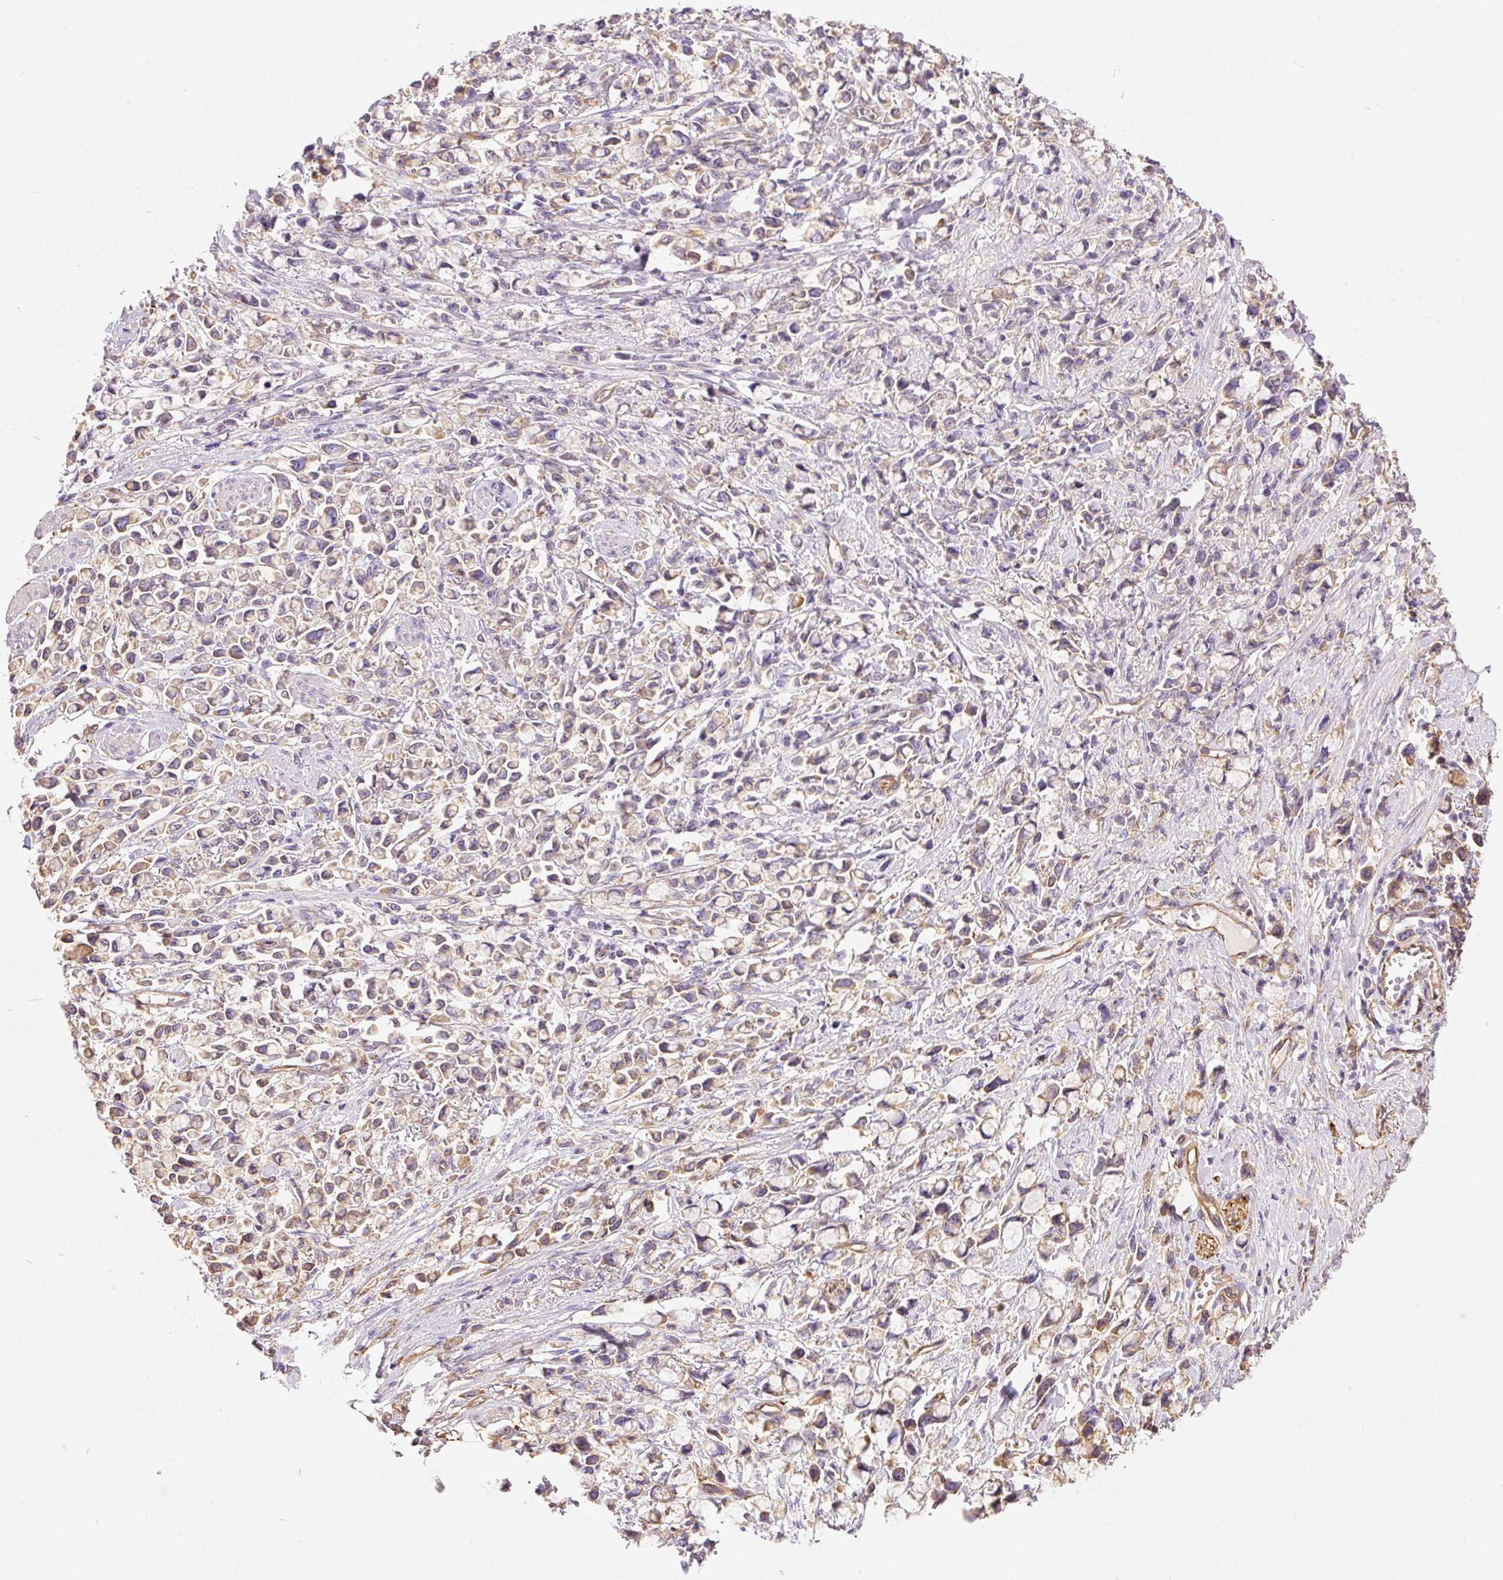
{"staining": {"intensity": "weak", "quantity": "25%-75%", "location": "cytoplasmic/membranous"}, "tissue": "stomach cancer", "cell_type": "Tumor cells", "image_type": "cancer", "snomed": [{"axis": "morphology", "description": "Adenocarcinoma, NOS"}, {"axis": "topography", "description": "Stomach"}], "caption": "A high-resolution photomicrograph shows immunohistochemistry staining of stomach cancer, which exhibits weak cytoplasmic/membranous positivity in about 25%-75% of tumor cells. Using DAB (3,3'-diaminobenzidine) (brown) and hematoxylin (blue) stains, captured at high magnification using brightfield microscopy.", "gene": "IL10RB", "patient": {"sex": "female", "age": 81}}